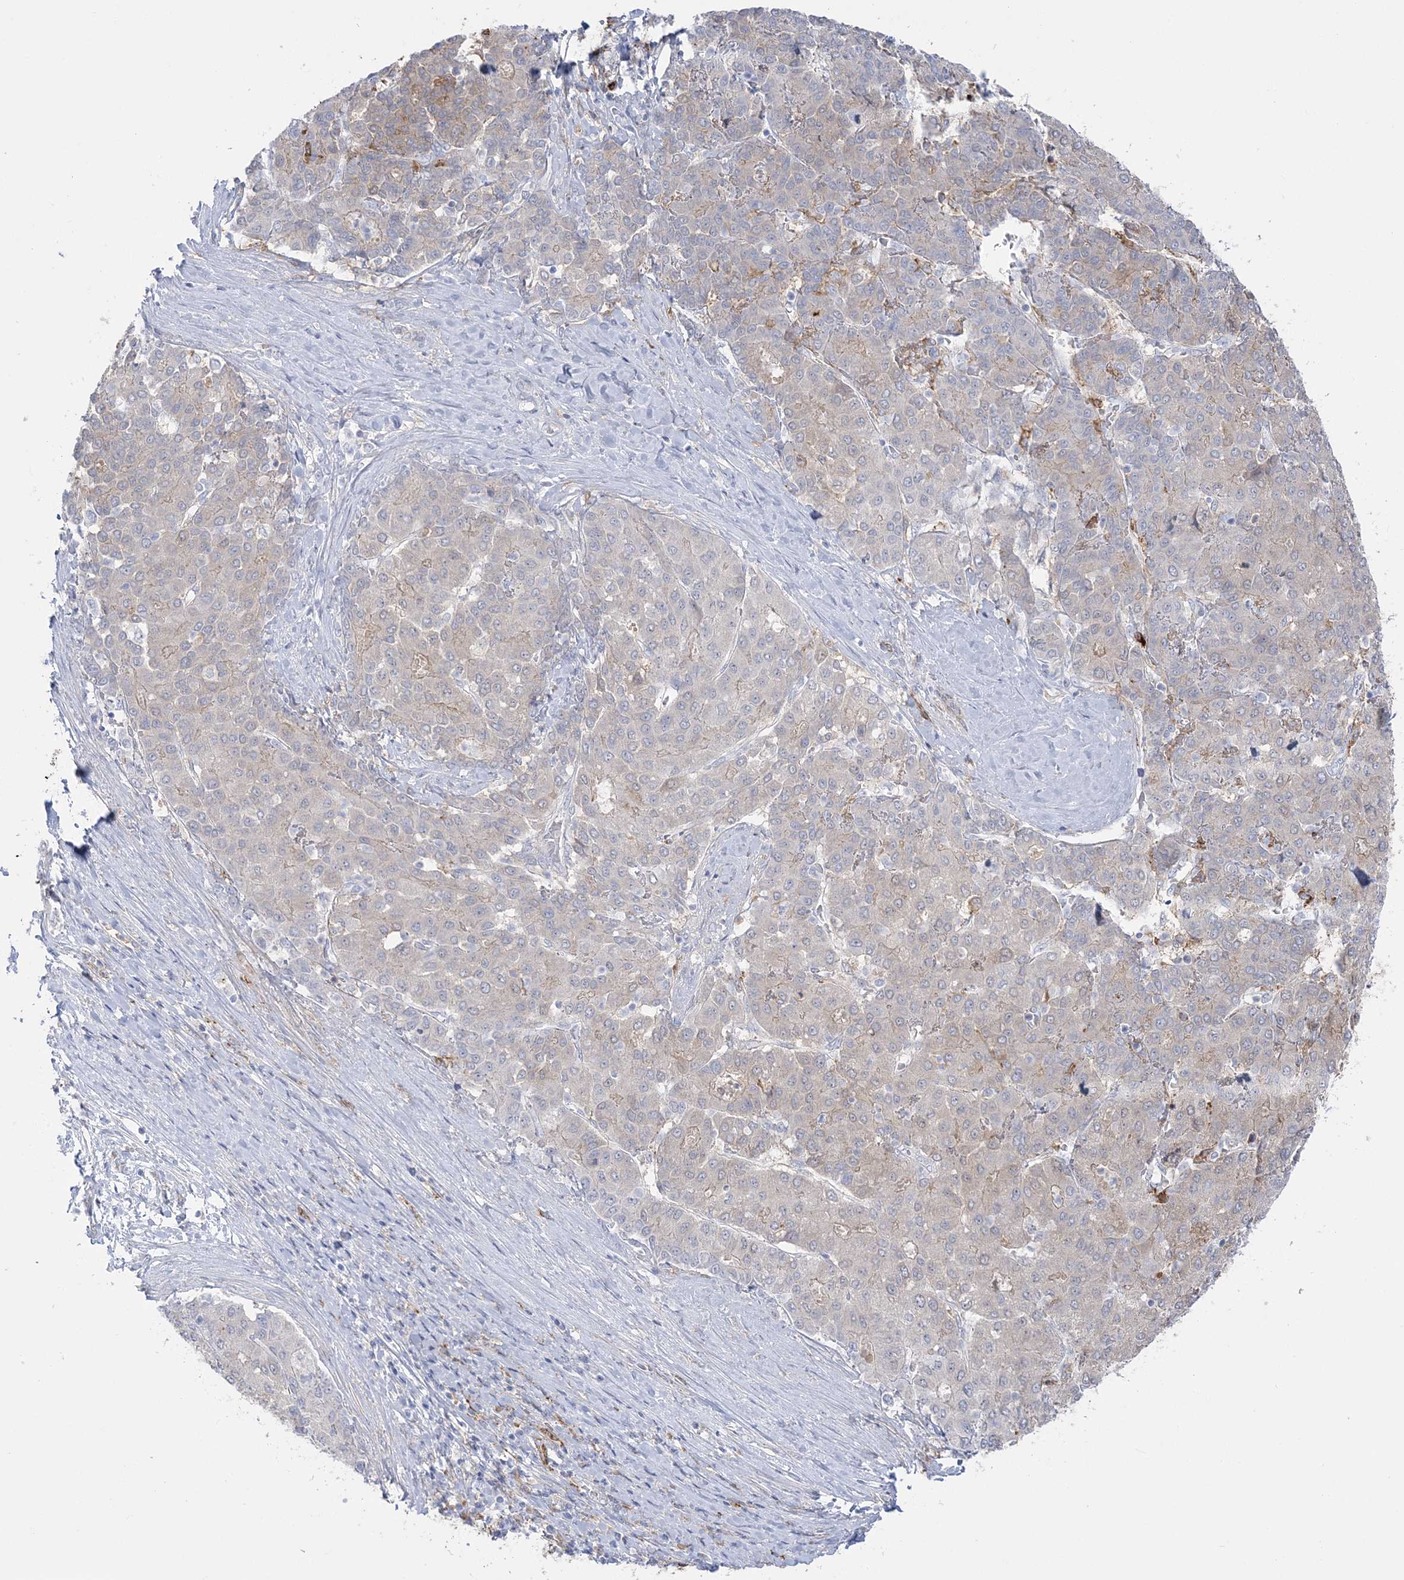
{"staining": {"intensity": "weak", "quantity": "25%-75%", "location": "cytoplasmic/membranous"}, "tissue": "liver cancer", "cell_type": "Tumor cells", "image_type": "cancer", "snomed": [{"axis": "morphology", "description": "Carcinoma, Hepatocellular, NOS"}, {"axis": "topography", "description": "Liver"}], "caption": "Liver cancer (hepatocellular carcinoma) tissue demonstrates weak cytoplasmic/membranous staining in about 25%-75% of tumor cells (brown staining indicates protein expression, while blue staining denotes nuclei).", "gene": "HAAO", "patient": {"sex": "male", "age": 65}}